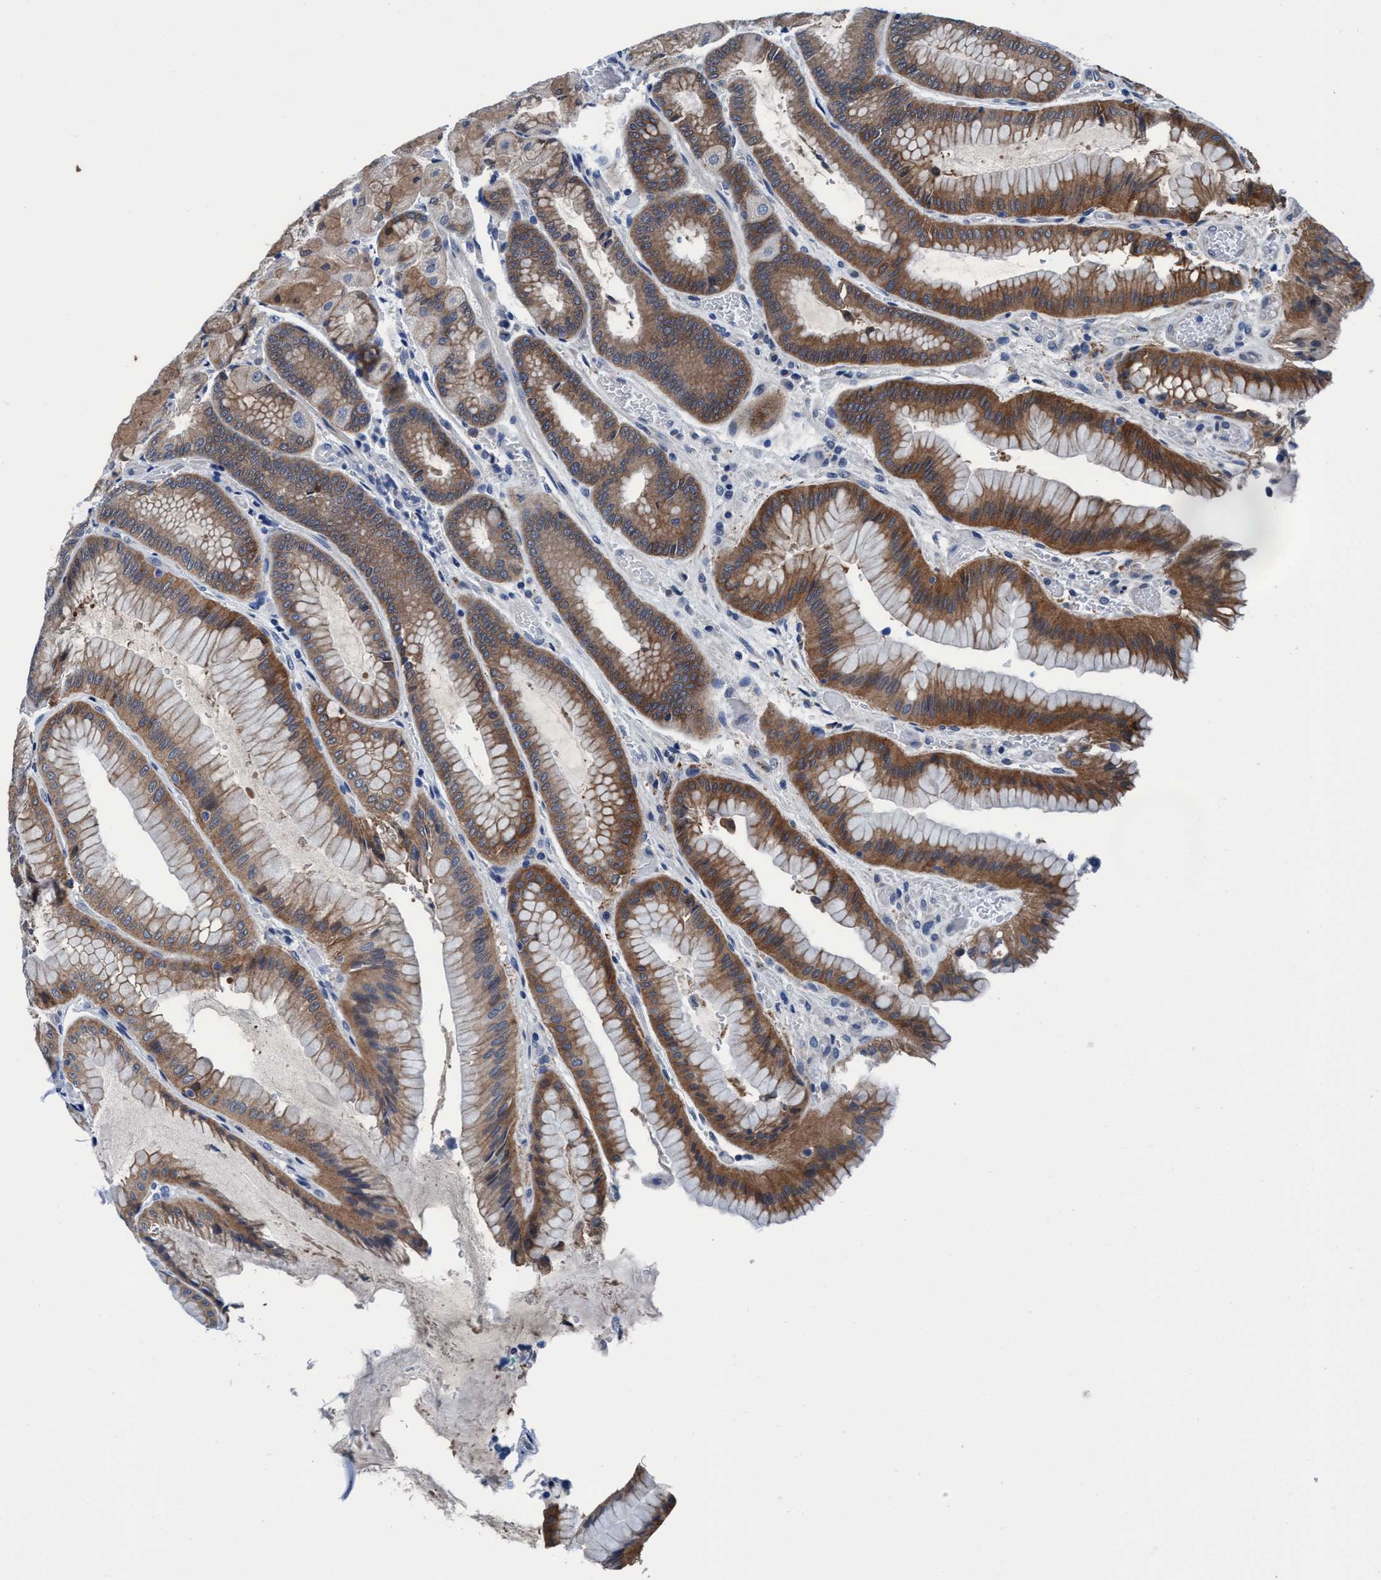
{"staining": {"intensity": "moderate", "quantity": ">75%", "location": "cytoplasmic/membranous"}, "tissue": "stomach", "cell_type": "Glandular cells", "image_type": "normal", "snomed": [{"axis": "morphology", "description": "Normal tissue, NOS"}, {"axis": "morphology", "description": "Carcinoid, malignant, NOS"}, {"axis": "topography", "description": "Stomach, upper"}], "caption": "Immunohistochemistry of unremarkable human stomach exhibits medium levels of moderate cytoplasmic/membranous expression in approximately >75% of glandular cells. Immunohistochemistry (ihc) stains the protein in brown and the nuclei are stained blue.", "gene": "TMEM94", "patient": {"sex": "male", "age": 39}}